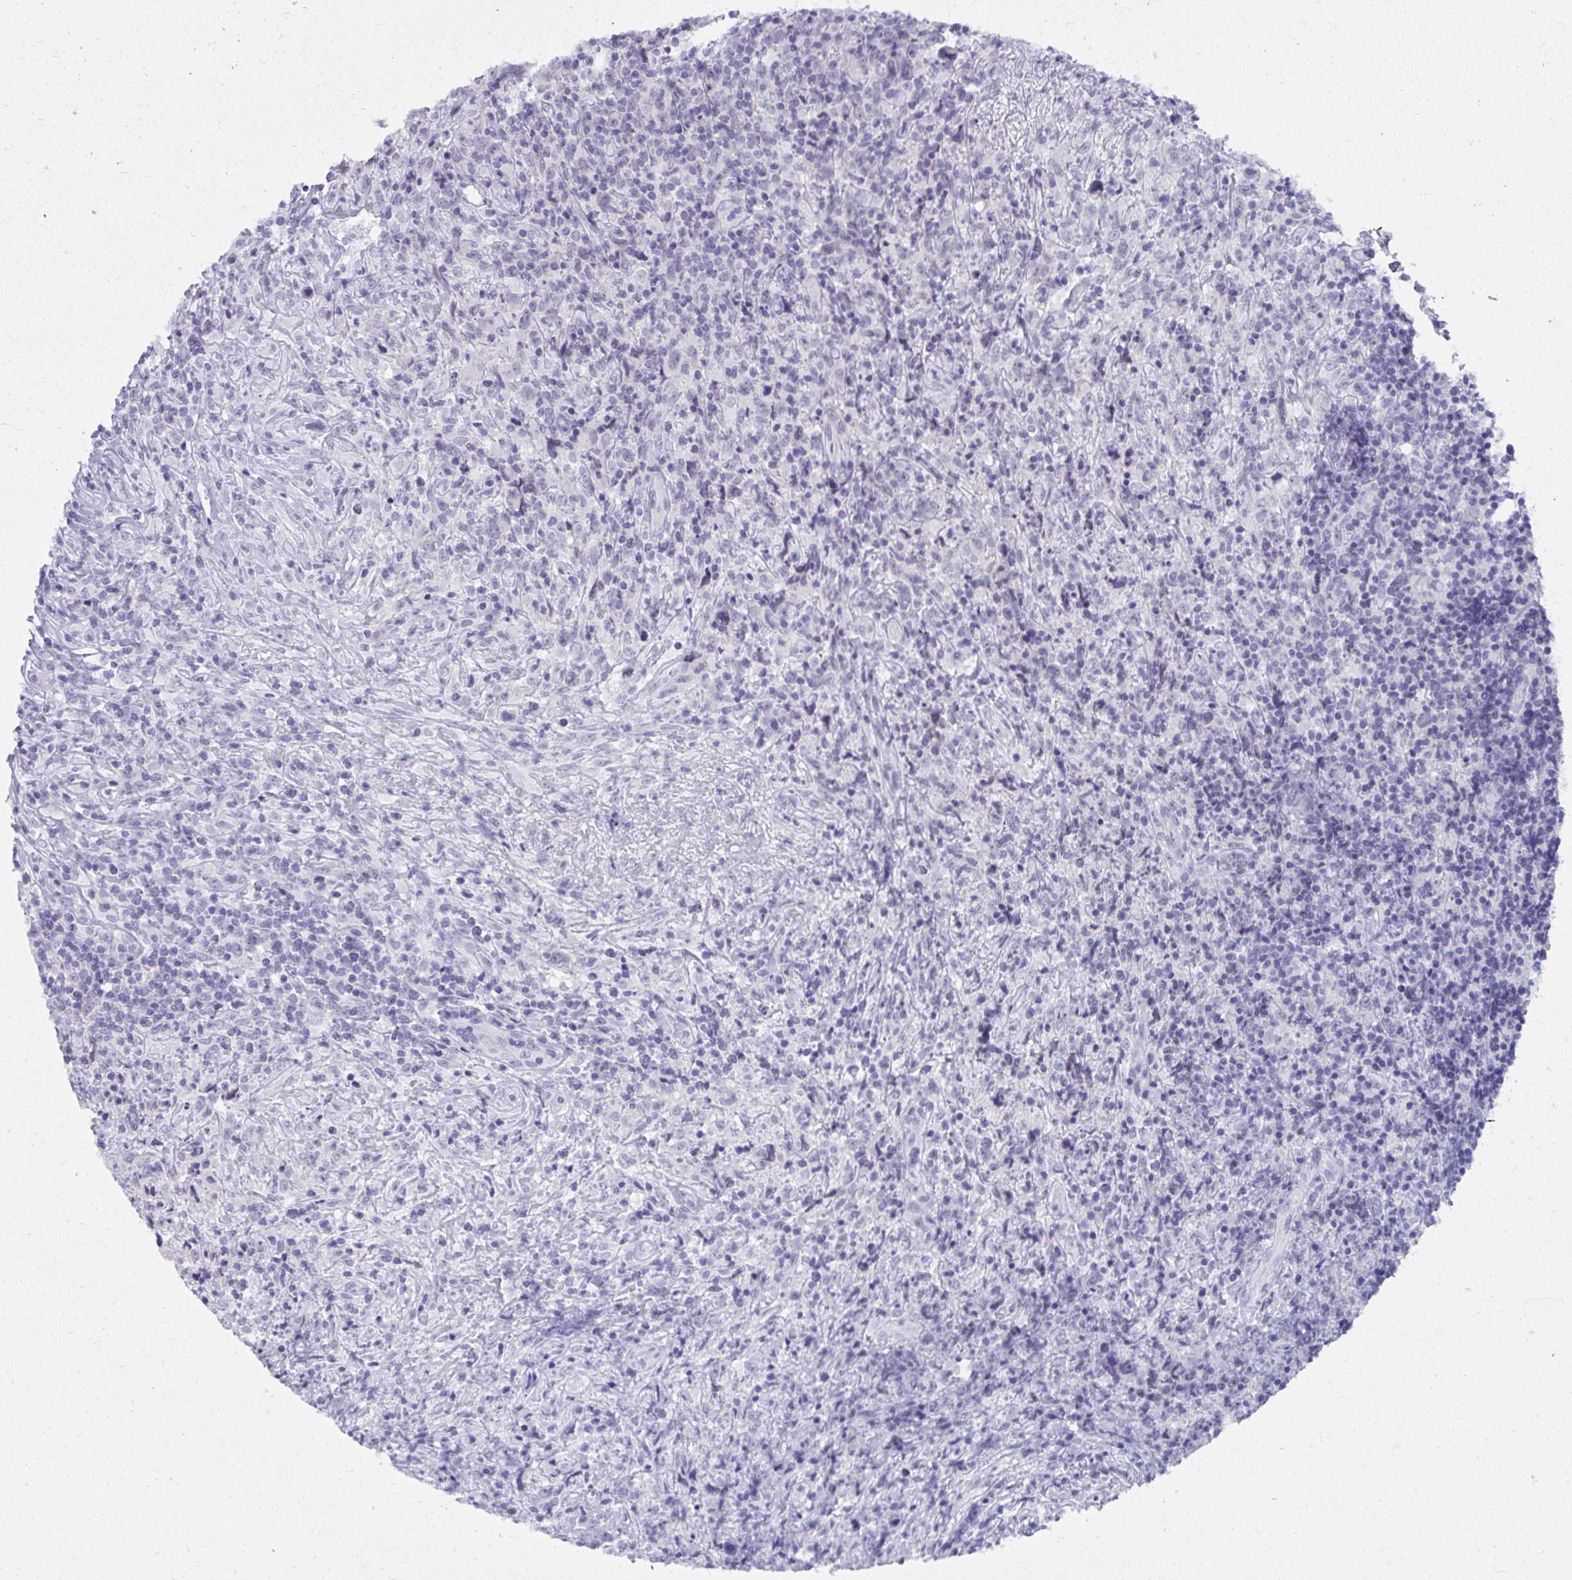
{"staining": {"intensity": "negative", "quantity": "none", "location": "none"}, "tissue": "lymphoma", "cell_type": "Tumor cells", "image_type": "cancer", "snomed": [{"axis": "morphology", "description": "Hodgkin's disease, NOS"}, {"axis": "topography", "description": "Lymph node"}], "caption": "Tumor cells show no significant protein staining in Hodgkin's disease. (DAB (3,3'-diaminobenzidine) IHC with hematoxylin counter stain).", "gene": "UGT3A2", "patient": {"sex": "female", "age": 18}}